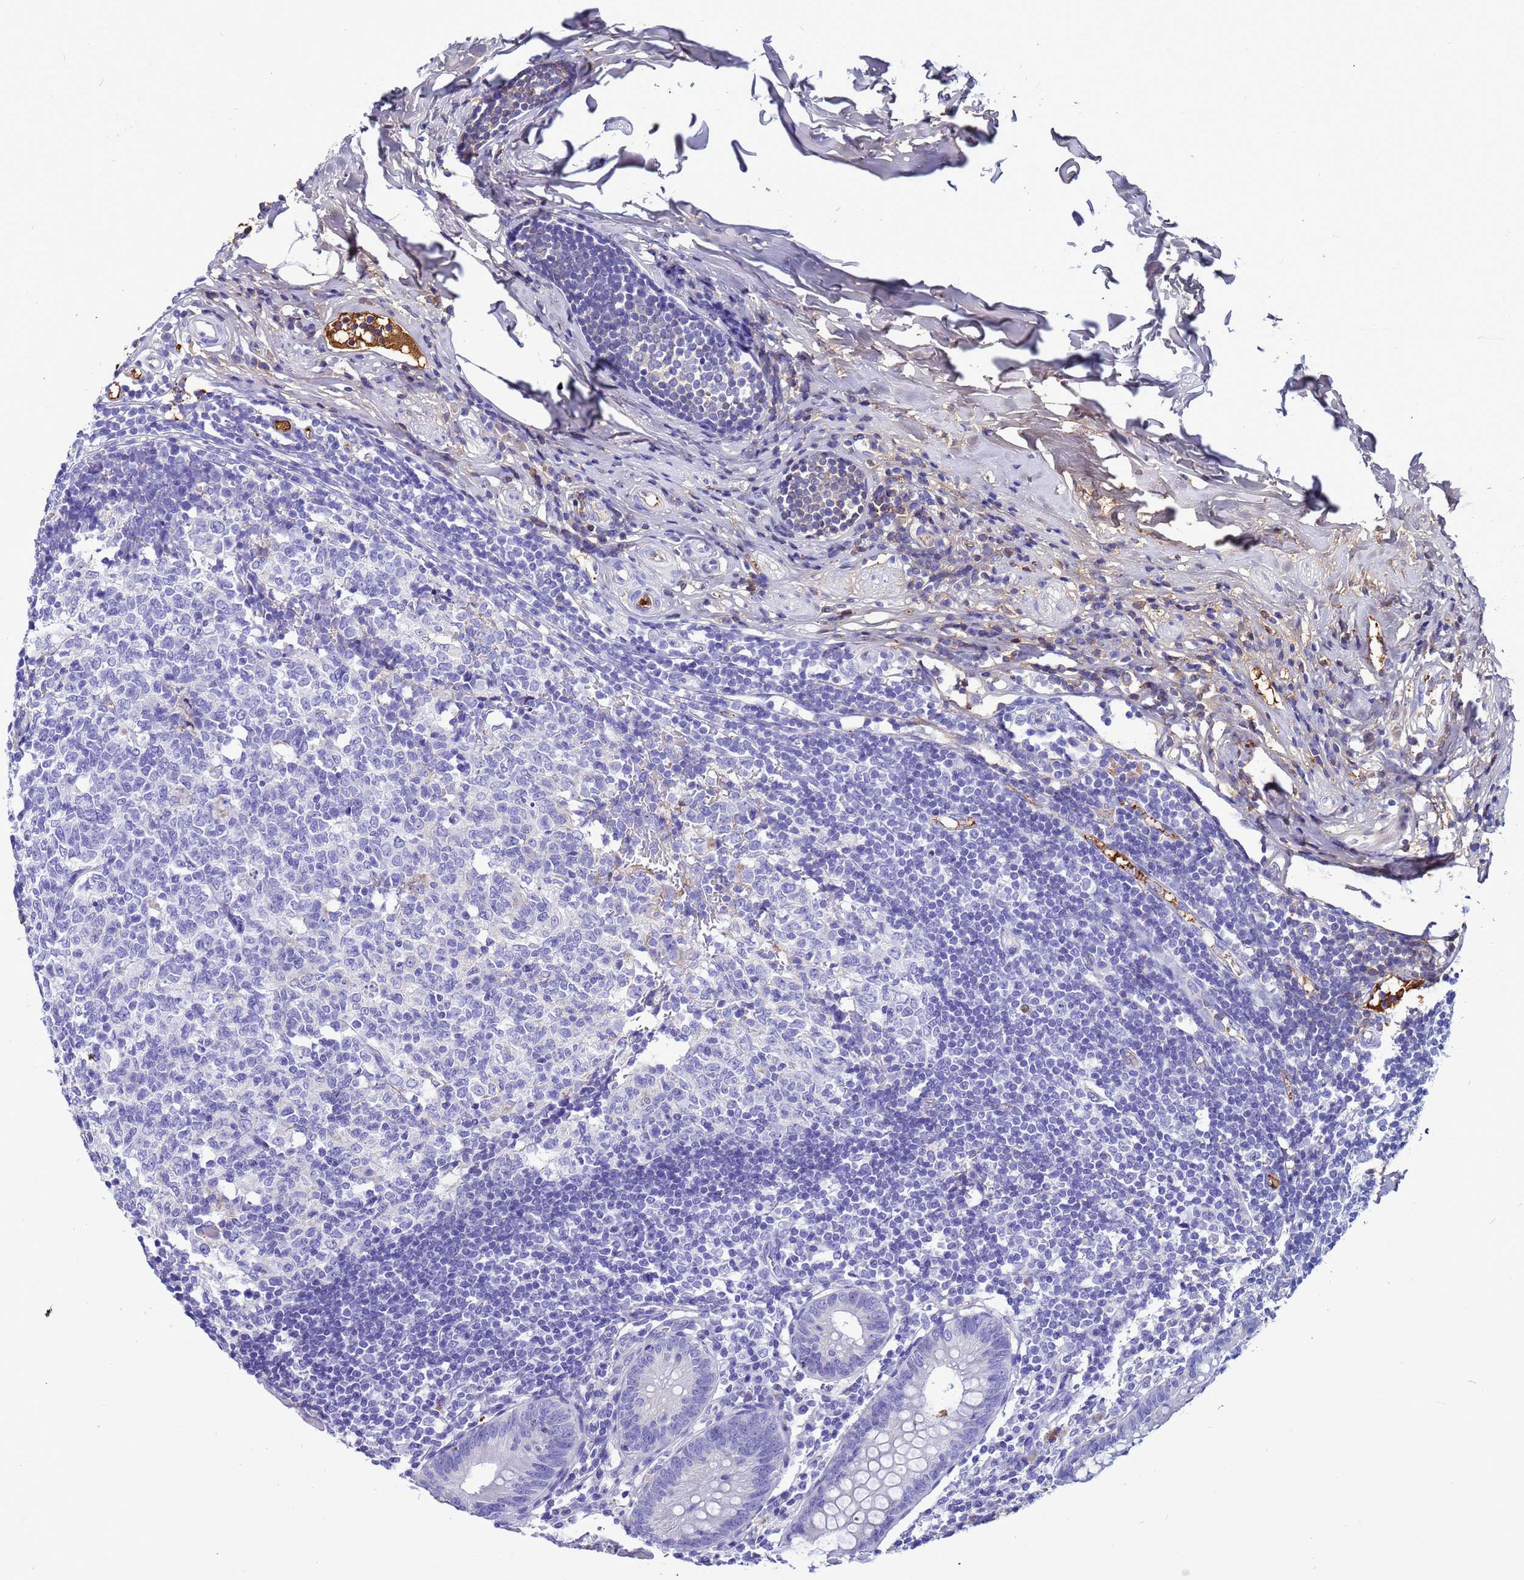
{"staining": {"intensity": "negative", "quantity": "none", "location": "none"}, "tissue": "appendix", "cell_type": "Glandular cells", "image_type": "normal", "snomed": [{"axis": "morphology", "description": "Normal tissue, NOS"}, {"axis": "topography", "description": "Appendix"}], "caption": "Glandular cells are negative for brown protein staining in benign appendix. Brightfield microscopy of immunohistochemistry stained with DAB (brown) and hematoxylin (blue), captured at high magnification.", "gene": "H1", "patient": {"sex": "female", "age": 54}}